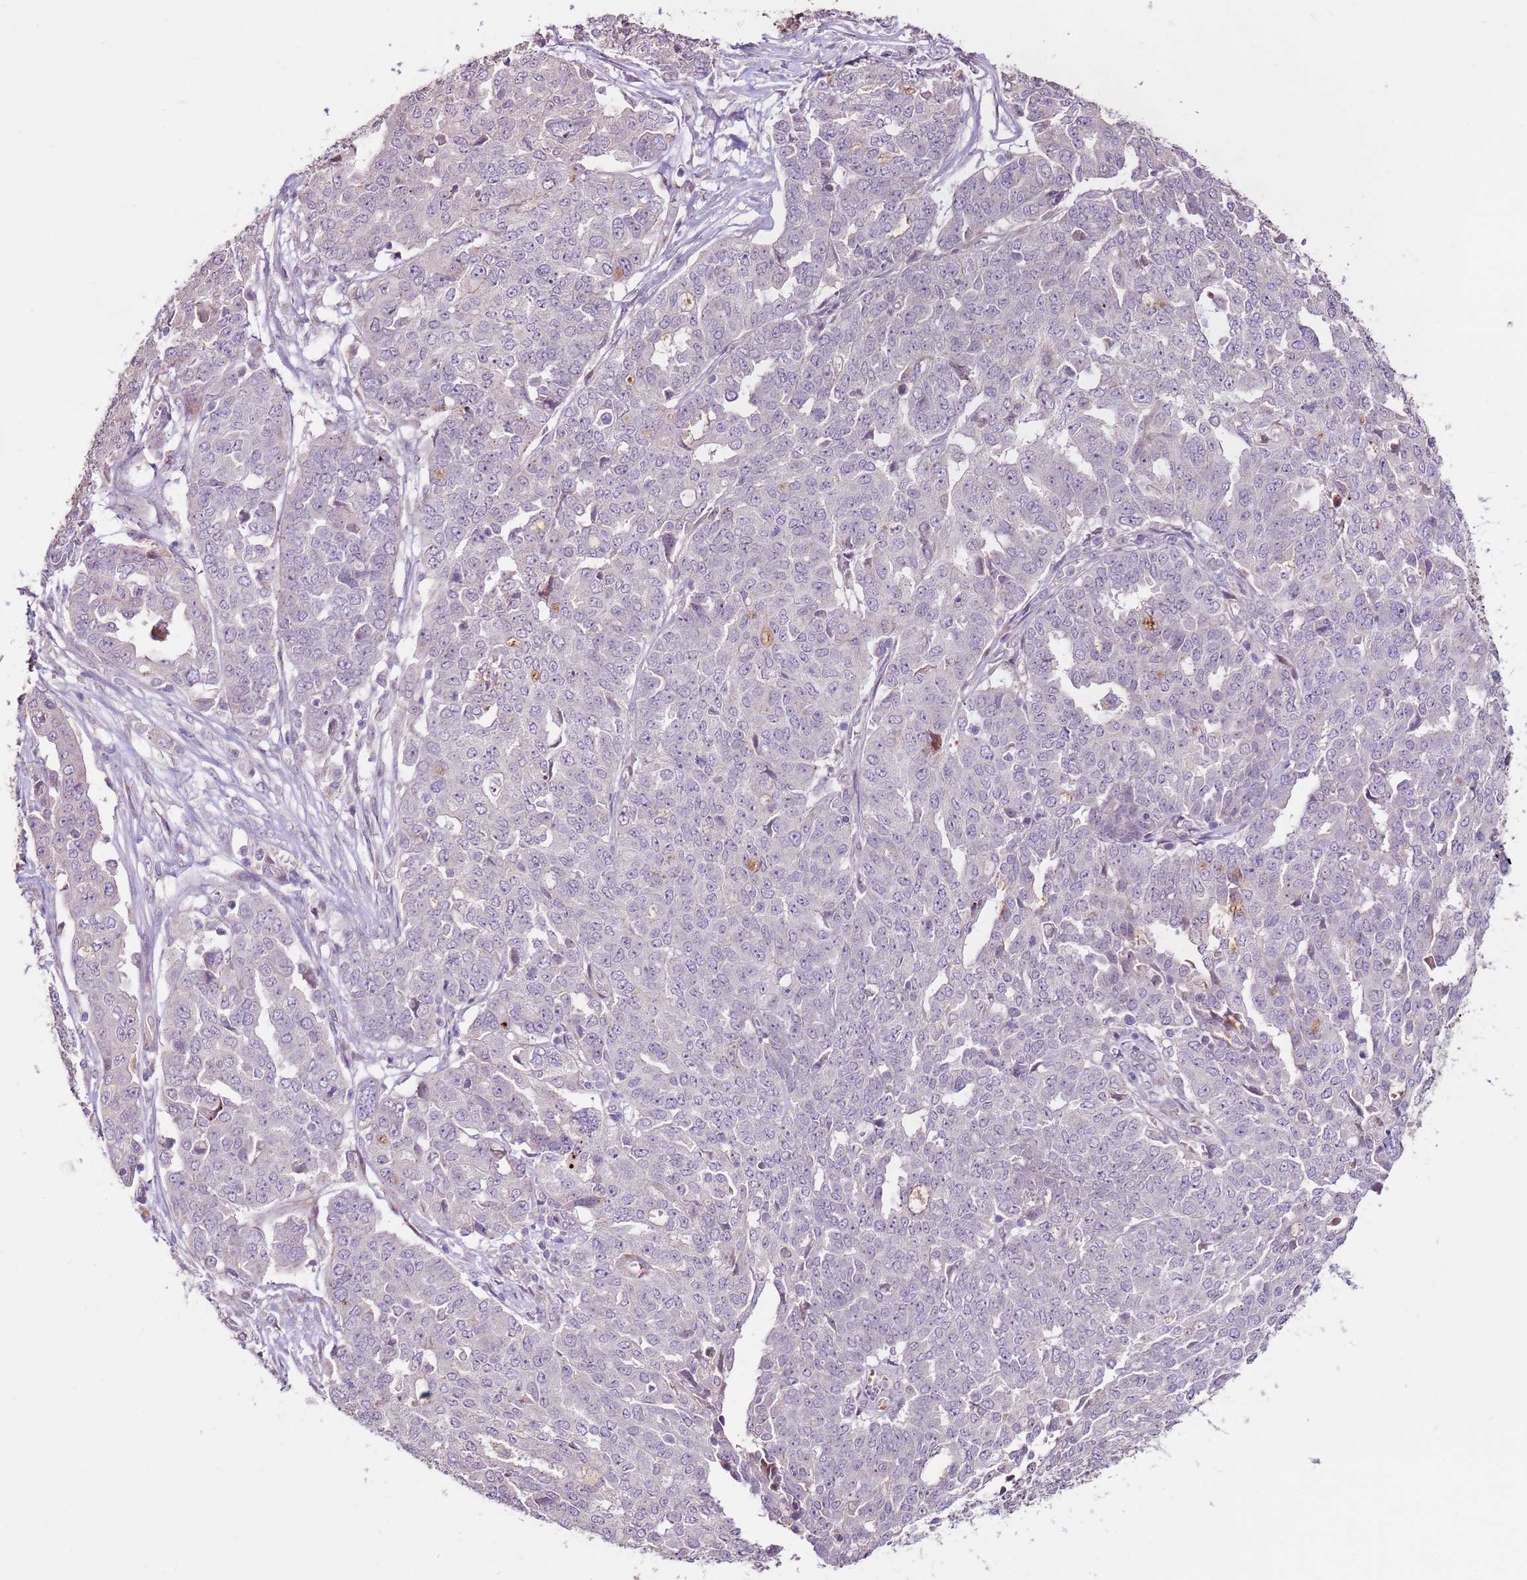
{"staining": {"intensity": "negative", "quantity": "none", "location": "none"}, "tissue": "ovarian cancer", "cell_type": "Tumor cells", "image_type": "cancer", "snomed": [{"axis": "morphology", "description": "Cystadenocarcinoma, serous, NOS"}, {"axis": "topography", "description": "Soft tissue"}, {"axis": "topography", "description": "Ovary"}], "caption": "This image is of ovarian cancer (serous cystadenocarcinoma) stained with immunohistochemistry to label a protein in brown with the nuclei are counter-stained blue. There is no positivity in tumor cells.", "gene": "LGI4", "patient": {"sex": "female", "age": 57}}